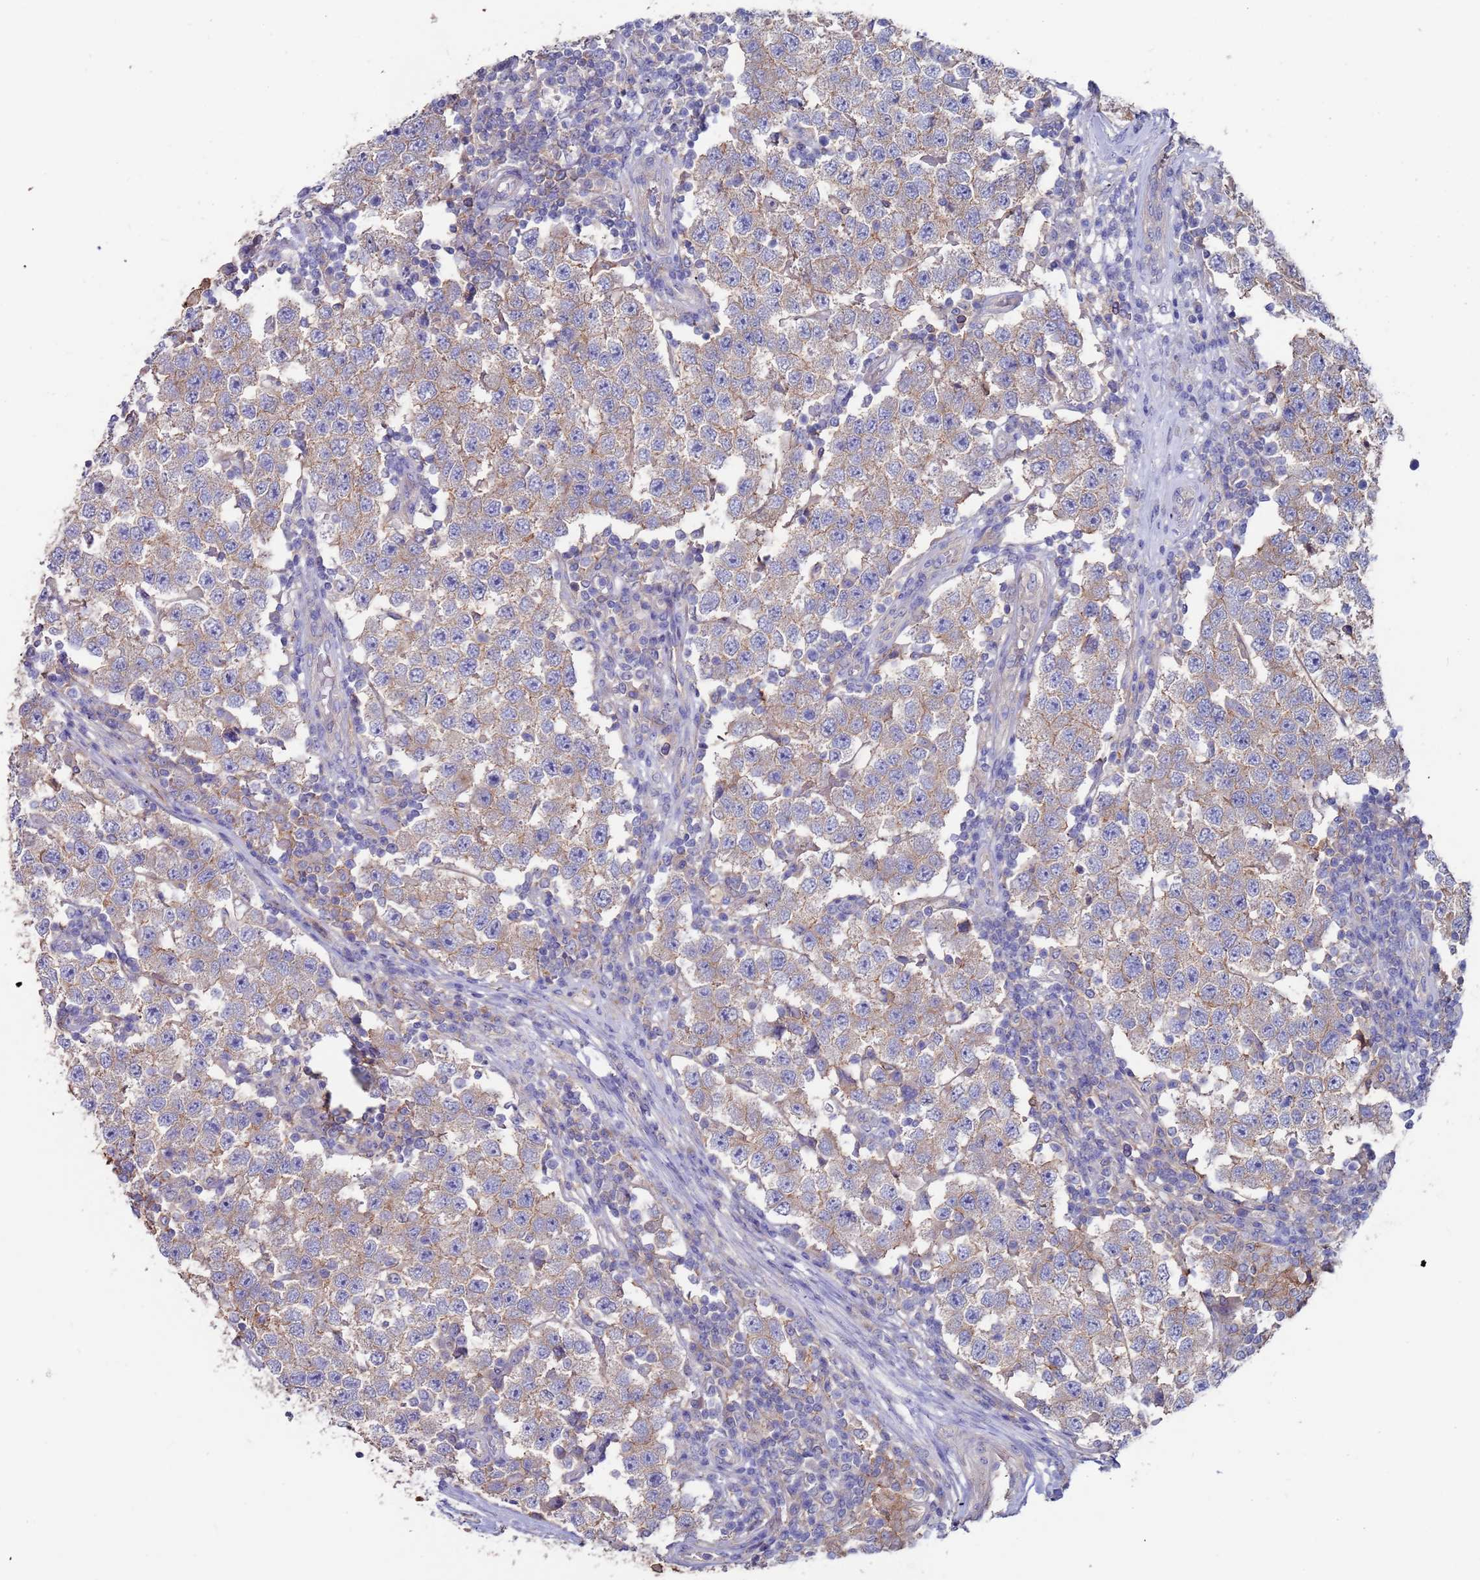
{"staining": {"intensity": "weak", "quantity": "25%-75%", "location": "cytoplasmic/membranous"}, "tissue": "testis cancer", "cell_type": "Tumor cells", "image_type": "cancer", "snomed": [{"axis": "morphology", "description": "Seminoma, NOS"}, {"axis": "topography", "description": "Testis"}], "caption": "Tumor cells display low levels of weak cytoplasmic/membranous expression in about 25%-75% of cells in human seminoma (testis). The staining was performed using DAB (3,3'-diaminobenzidine) to visualize the protein expression in brown, while the nuclei were stained in blue with hematoxylin (Magnification: 20x).", "gene": "KRTCAP3", "patient": {"sex": "male", "age": 34}}